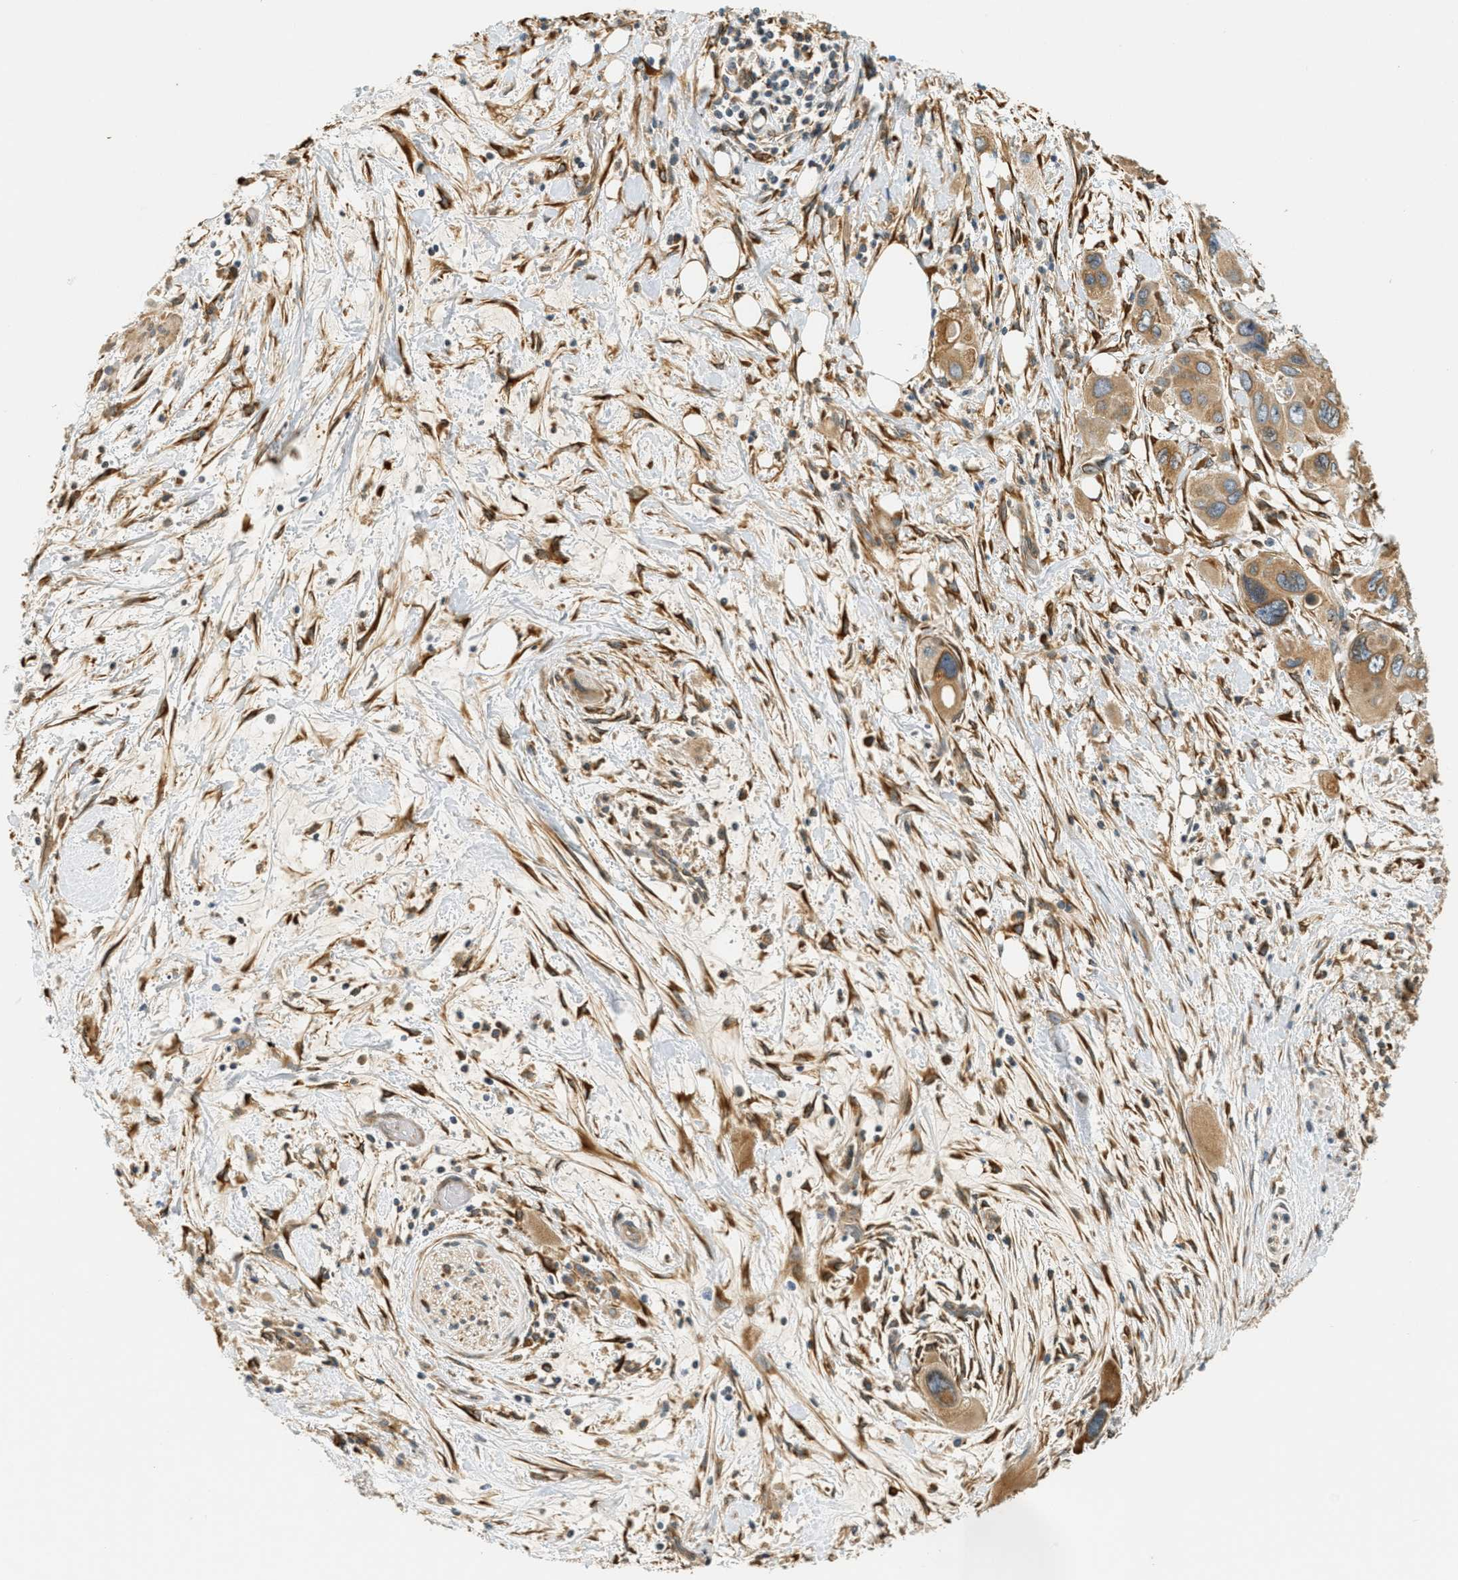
{"staining": {"intensity": "moderate", "quantity": ">75%", "location": "cytoplasmic/membranous"}, "tissue": "pancreatic cancer", "cell_type": "Tumor cells", "image_type": "cancer", "snomed": [{"axis": "morphology", "description": "Adenocarcinoma, NOS"}, {"axis": "topography", "description": "Pancreas"}], "caption": "Tumor cells exhibit medium levels of moderate cytoplasmic/membranous positivity in approximately >75% of cells in adenocarcinoma (pancreatic). Immunohistochemistry stains the protein of interest in brown and the nuclei are stained blue.", "gene": "PDK1", "patient": {"sex": "male", "age": 73}}